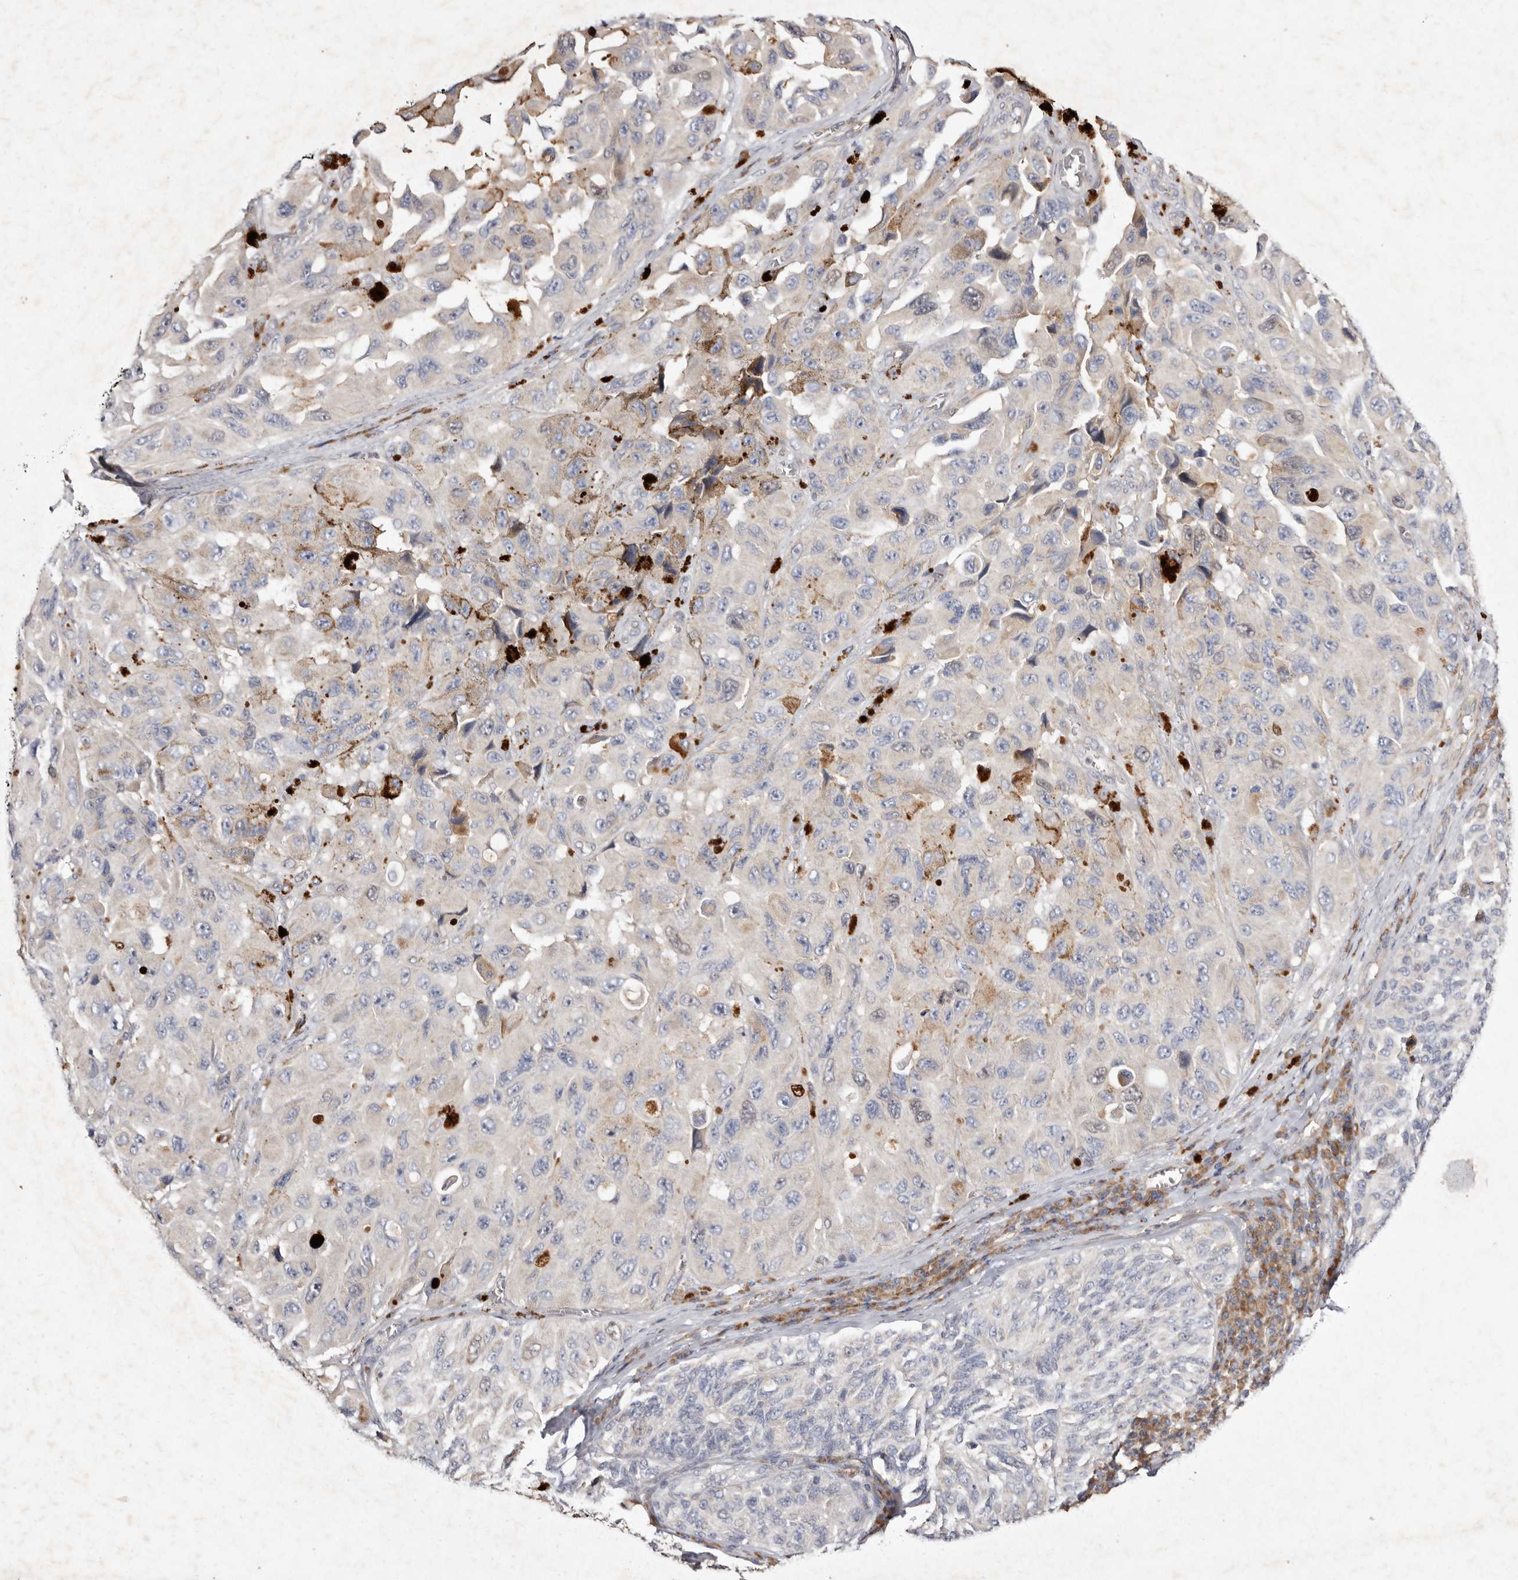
{"staining": {"intensity": "negative", "quantity": "none", "location": "none"}, "tissue": "melanoma", "cell_type": "Tumor cells", "image_type": "cancer", "snomed": [{"axis": "morphology", "description": "Malignant melanoma, NOS"}, {"axis": "topography", "description": "Skin"}], "caption": "There is no significant expression in tumor cells of melanoma.", "gene": "SLC25A20", "patient": {"sex": "female", "age": 73}}